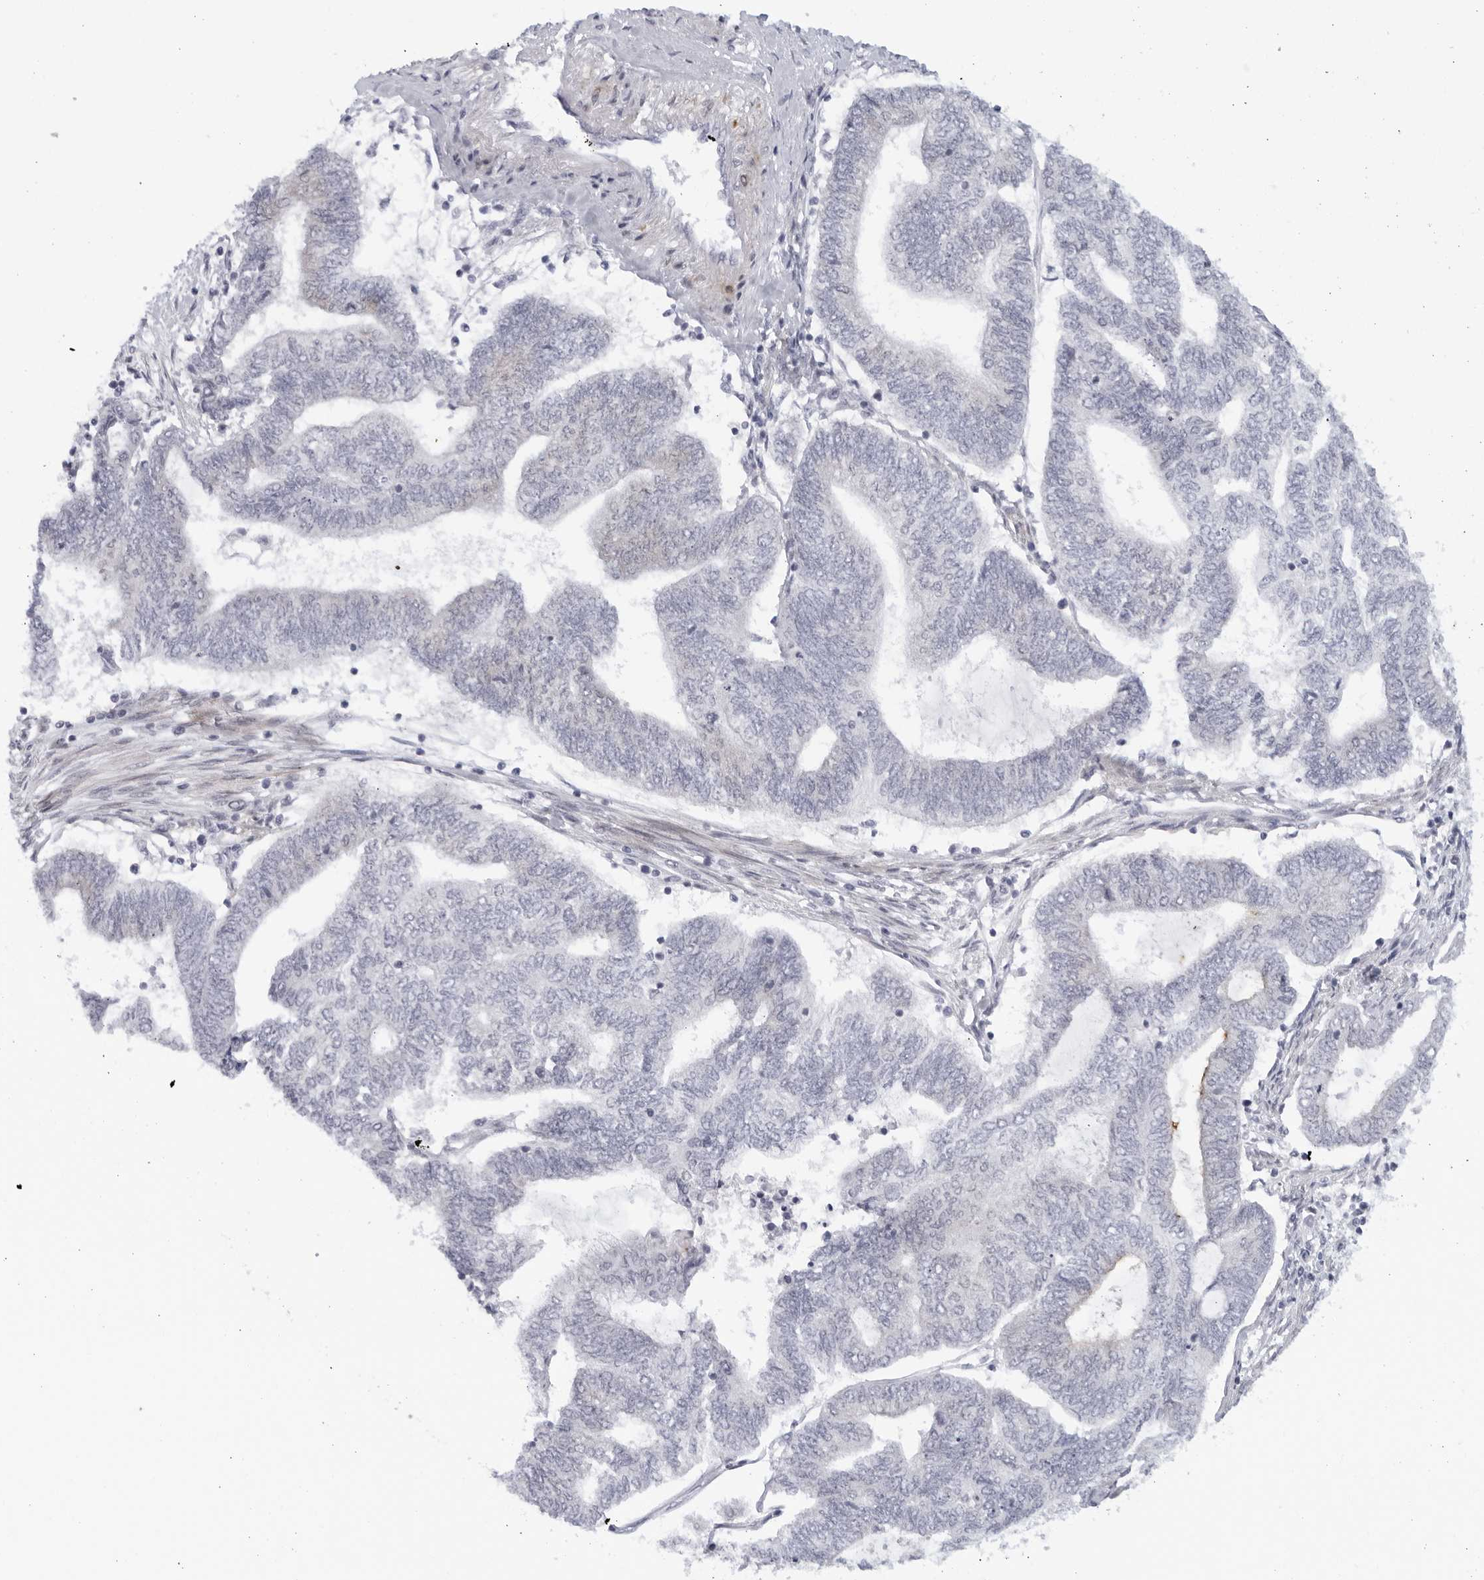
{"staining": {"intensity": "negative", "quantity": "none", "location": "none"}, "tissue": "endometrial cancer", "cell_type": "Tumor cells", "image_type": "cancer", "snomed": [{"axis": "morphology", "description": "Adenocarcinoma, NOS"}, {"axis": "topography", "description": "Uterus"}, {"axis": "topography", "description": "Endometrium"}], "caption": "High power microscopy photomicrograph of an immunohistochemistry (IHC) image of adenocarcinoma (endometrial), revealing no significant positivity in tumor cells.", "gene": "WDTC1", "patient": {"sex": "female", "age": 70}}